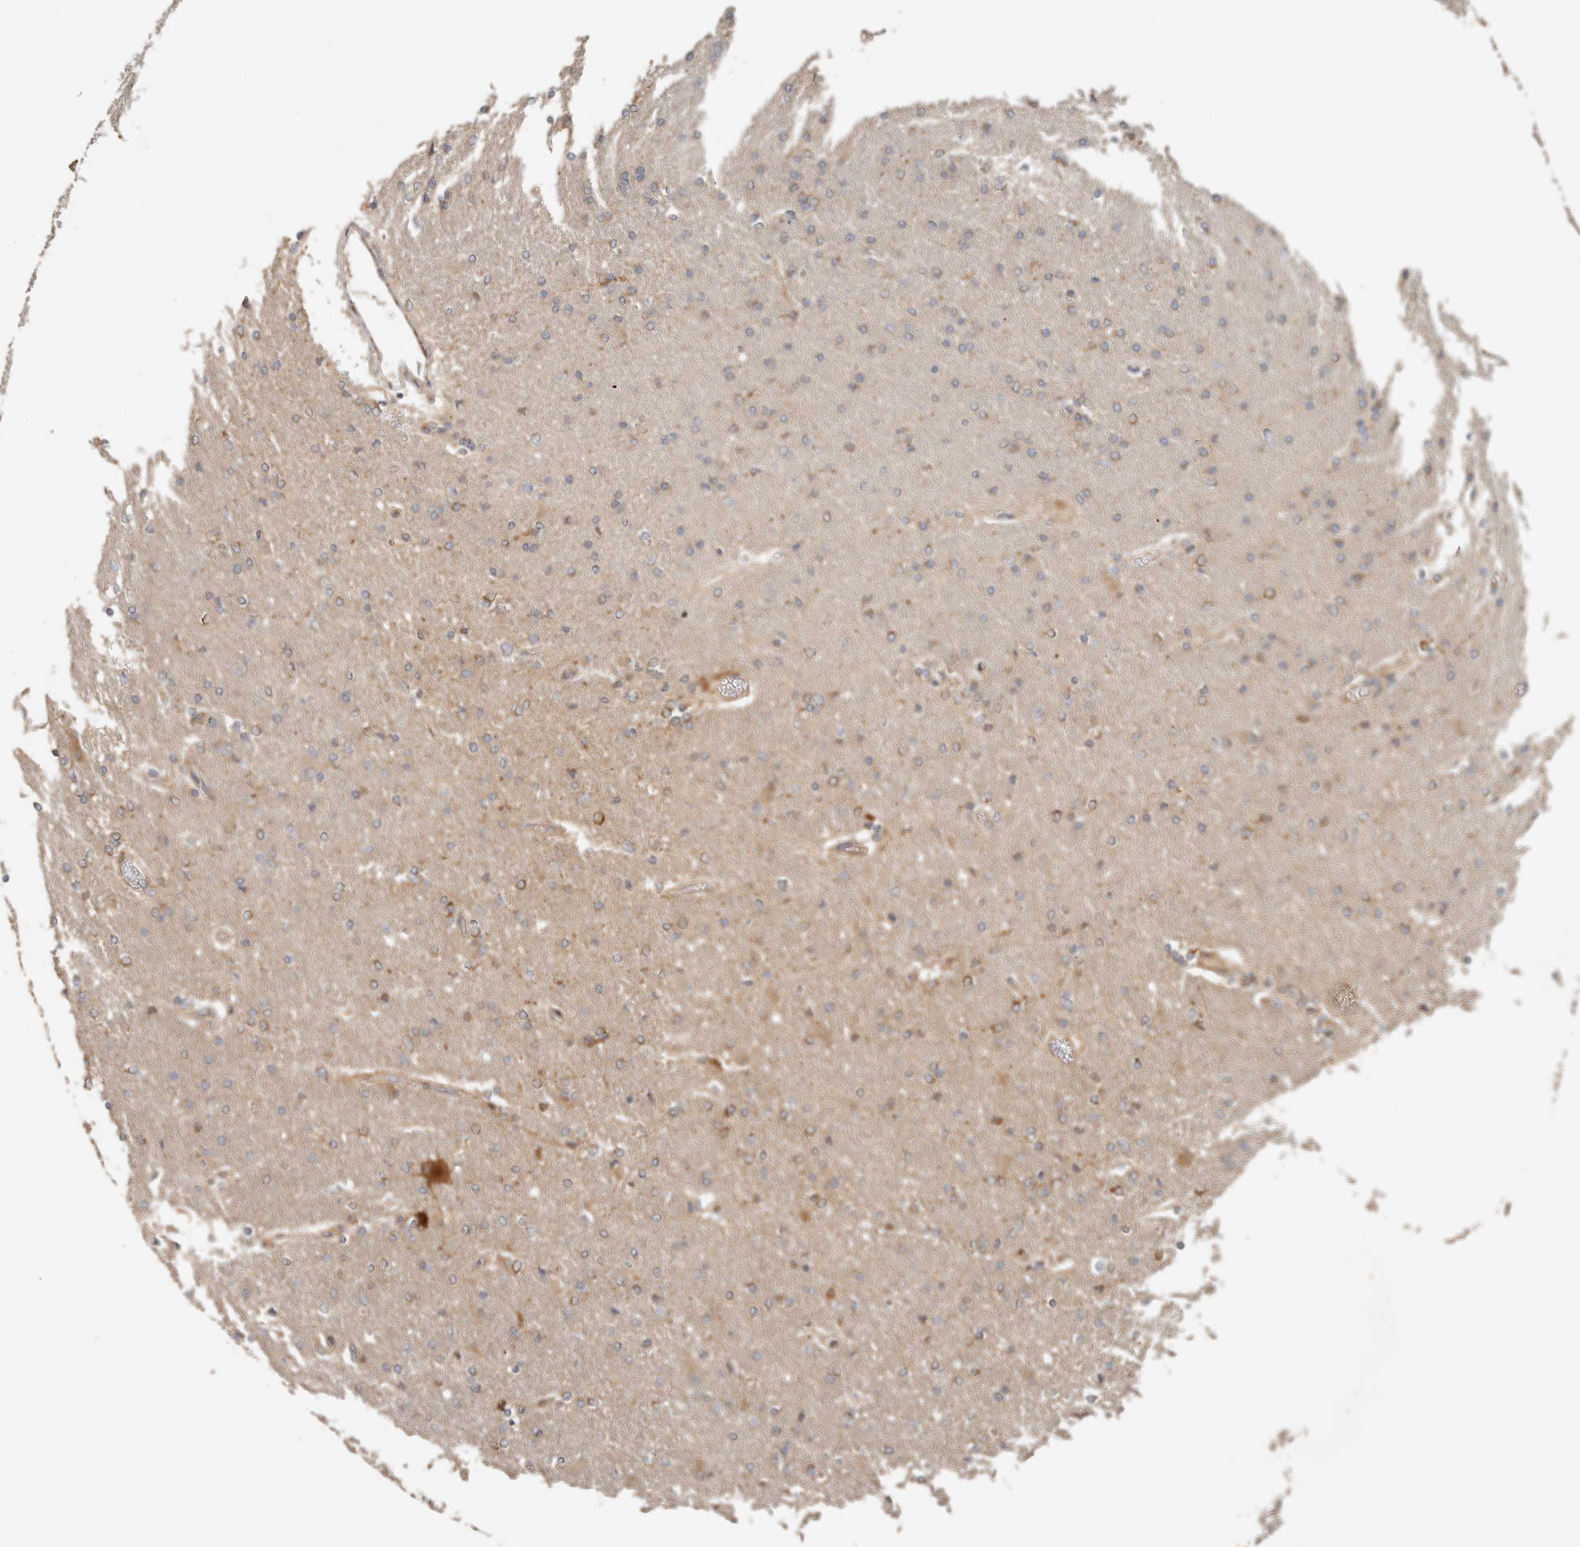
{"staining": {"intensity": "weak", "quantity": ">75%", "location": "cytoplasmic/membranous"}, "tissue": "glioma", "cell_type": "Tumor cells", "image_type": "cancer", "snomed": [{"axis": "morphology", "description": "Glioma, malignant, High grade"}, {"axis": "topography", "description": "Cerebral cortex"}], "caption": "A photomicrograph of human glioma stained for a protein shows weak cytoplasmic/membranous brown staining in tumor cells.", "gene": "SIPA1L2", "patient": {"sex": "female", "age": 36}}